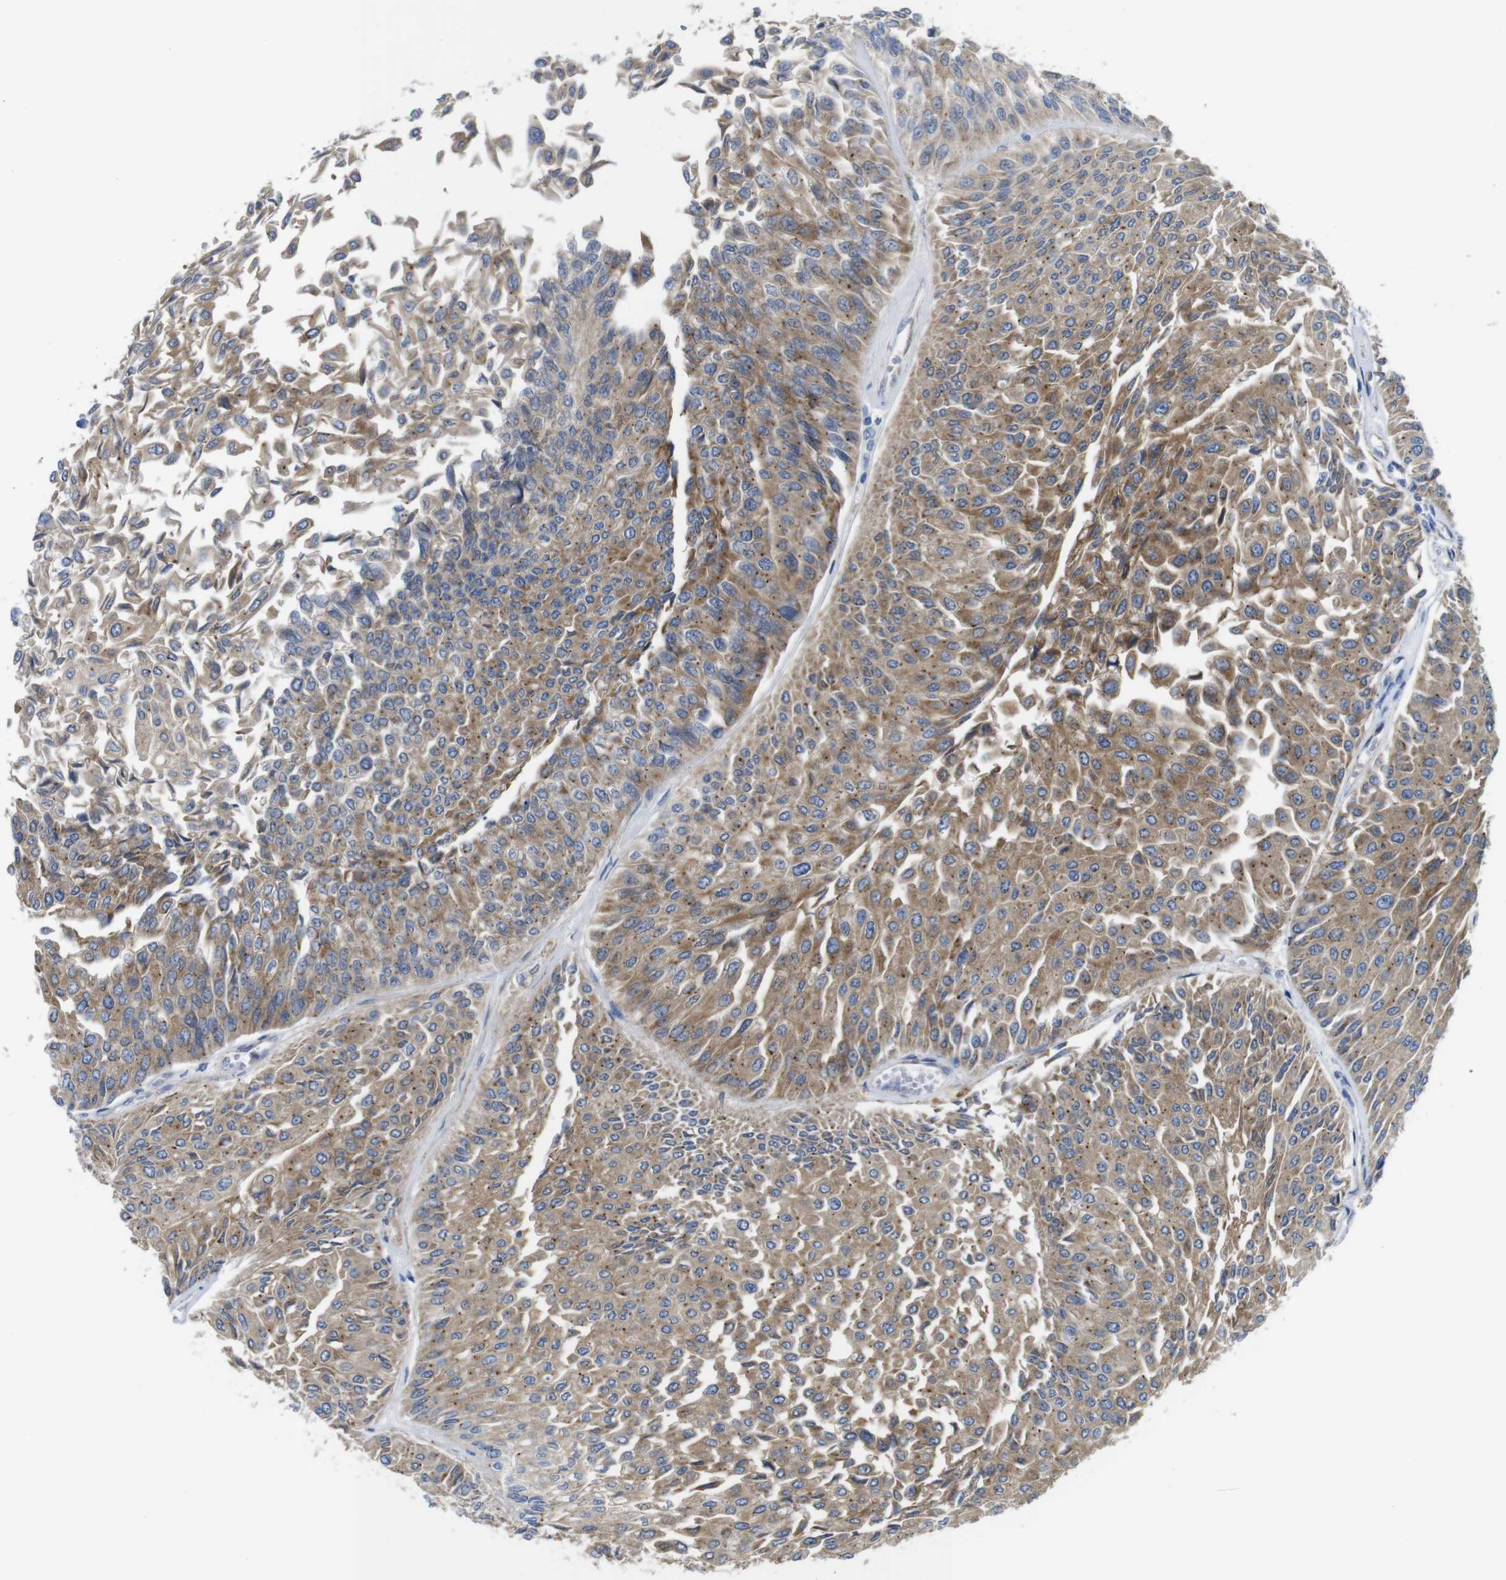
{"staining": {"intensity": "moderate", "quantity": ">75%", "location": "cytoplasmic/membranous"}, "tissue": "urothelial cancer", "cell_type": "Tumor cells", "image_type": "cancer", "snomed": [{"axis": "morphology", "description": "Urothelial carcinoma, Low grade"}, {"axis": "topography", "description": "Urinary bladder"}], "caption": "Human urothelial cancer stained with a brown dye demonstrates moderate cytoplasmic/membranous positive staining in about >75% of tumor cells.", "gene": "DDRGK1", "patient": {"sex": "male", "age": 67}}